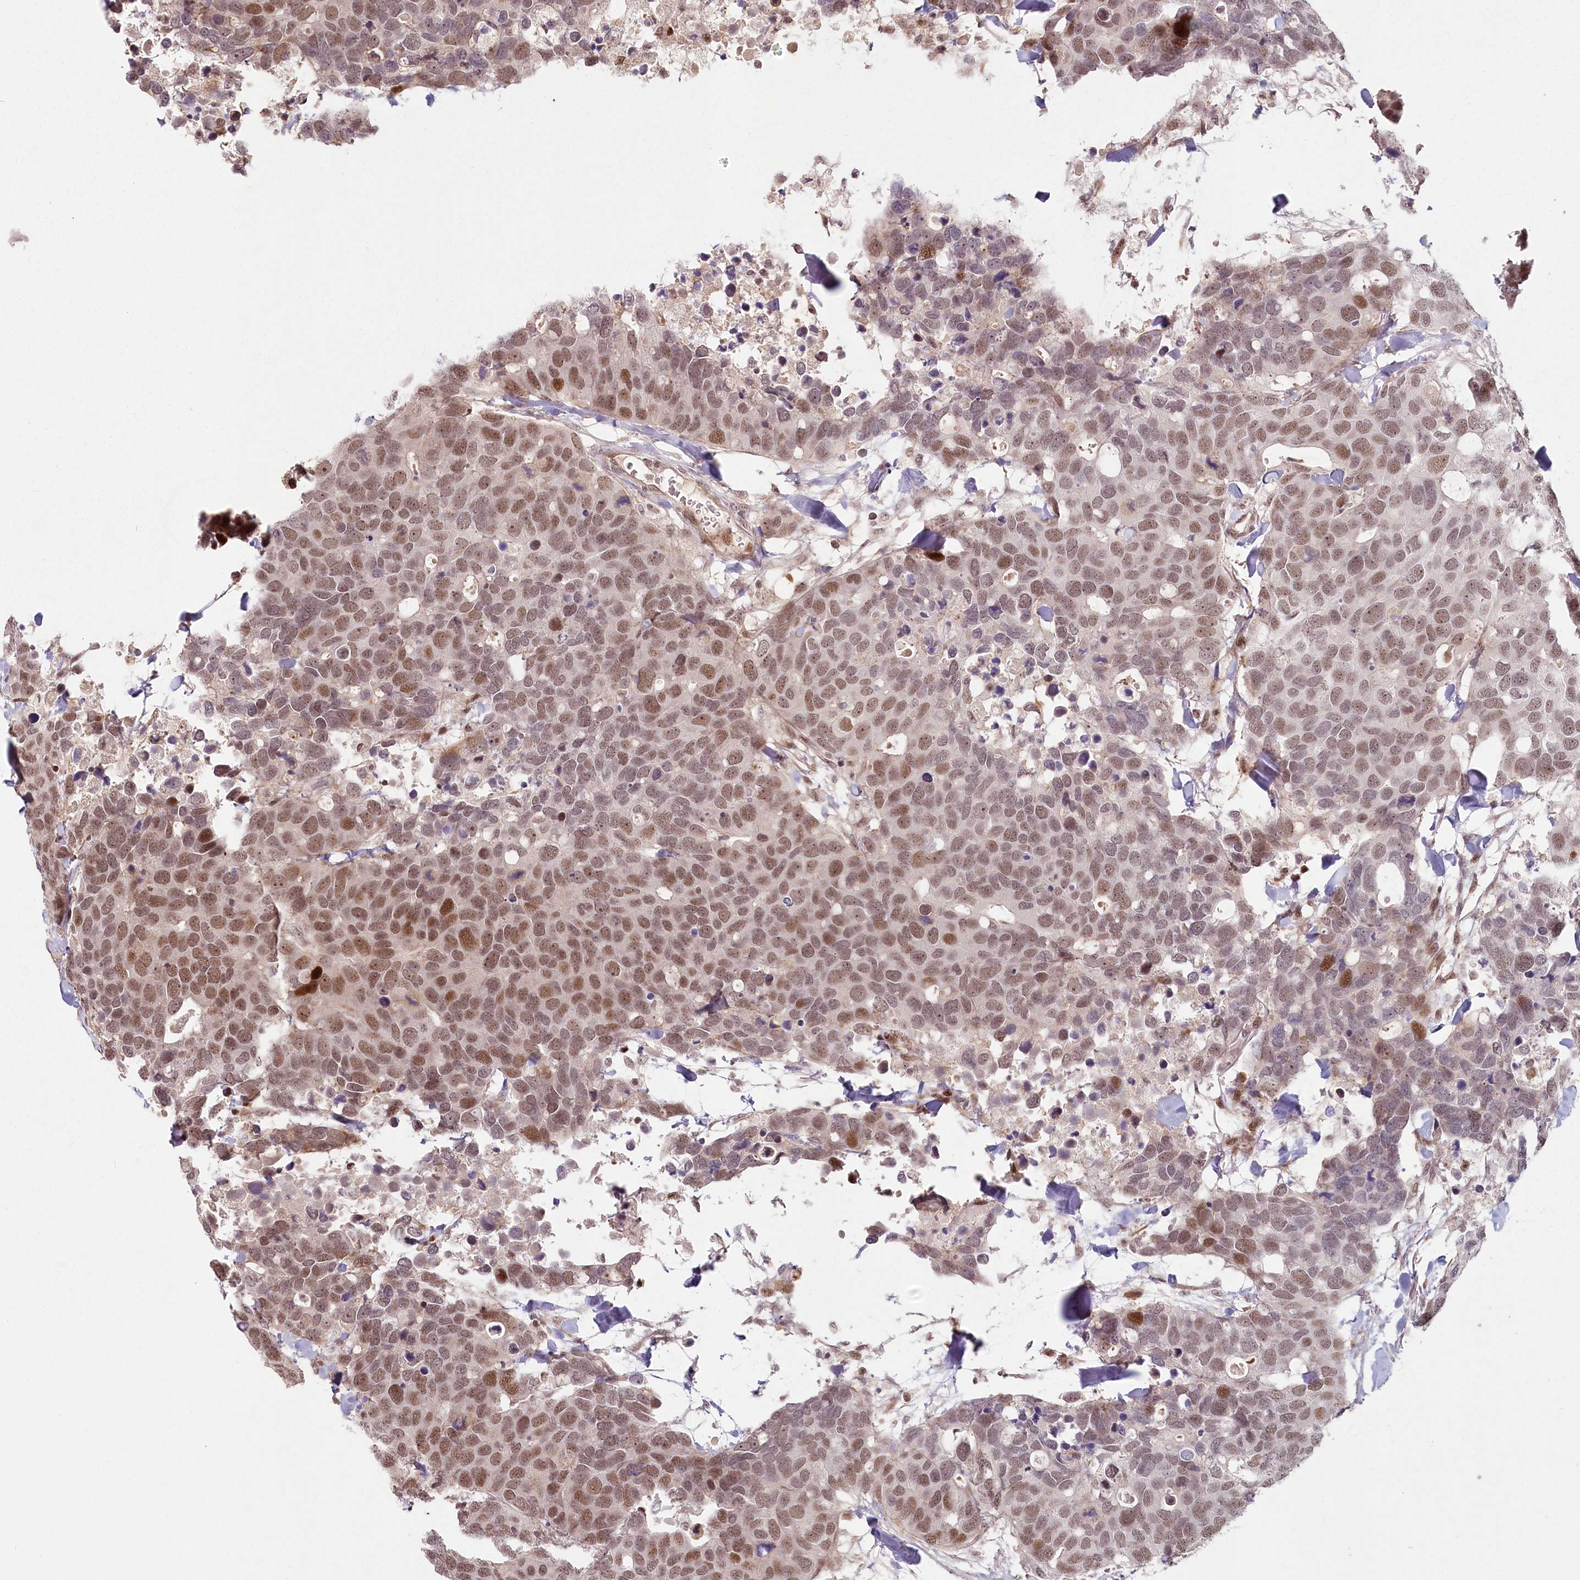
{"staining": {"intensity": "moderate", "quantity": ">75%", "location": "nuclear"}, "tissue": "breast cancer", "cell_type": "Tumor cells", "image_type": "cancer", "snomed": [{"axis": "morphology", "description": "Duct carcinoma"}, {"axis": "topography", "description": "Breast"}], "caption": "Intraductal carcinoma (breast) tissue shows moderate nuclear positivity in approximately >75% of tumor cells, visualized by immunohistochemistry.", "gene": "FAM204A", "patient": {"sex": "female", "age": 83}}